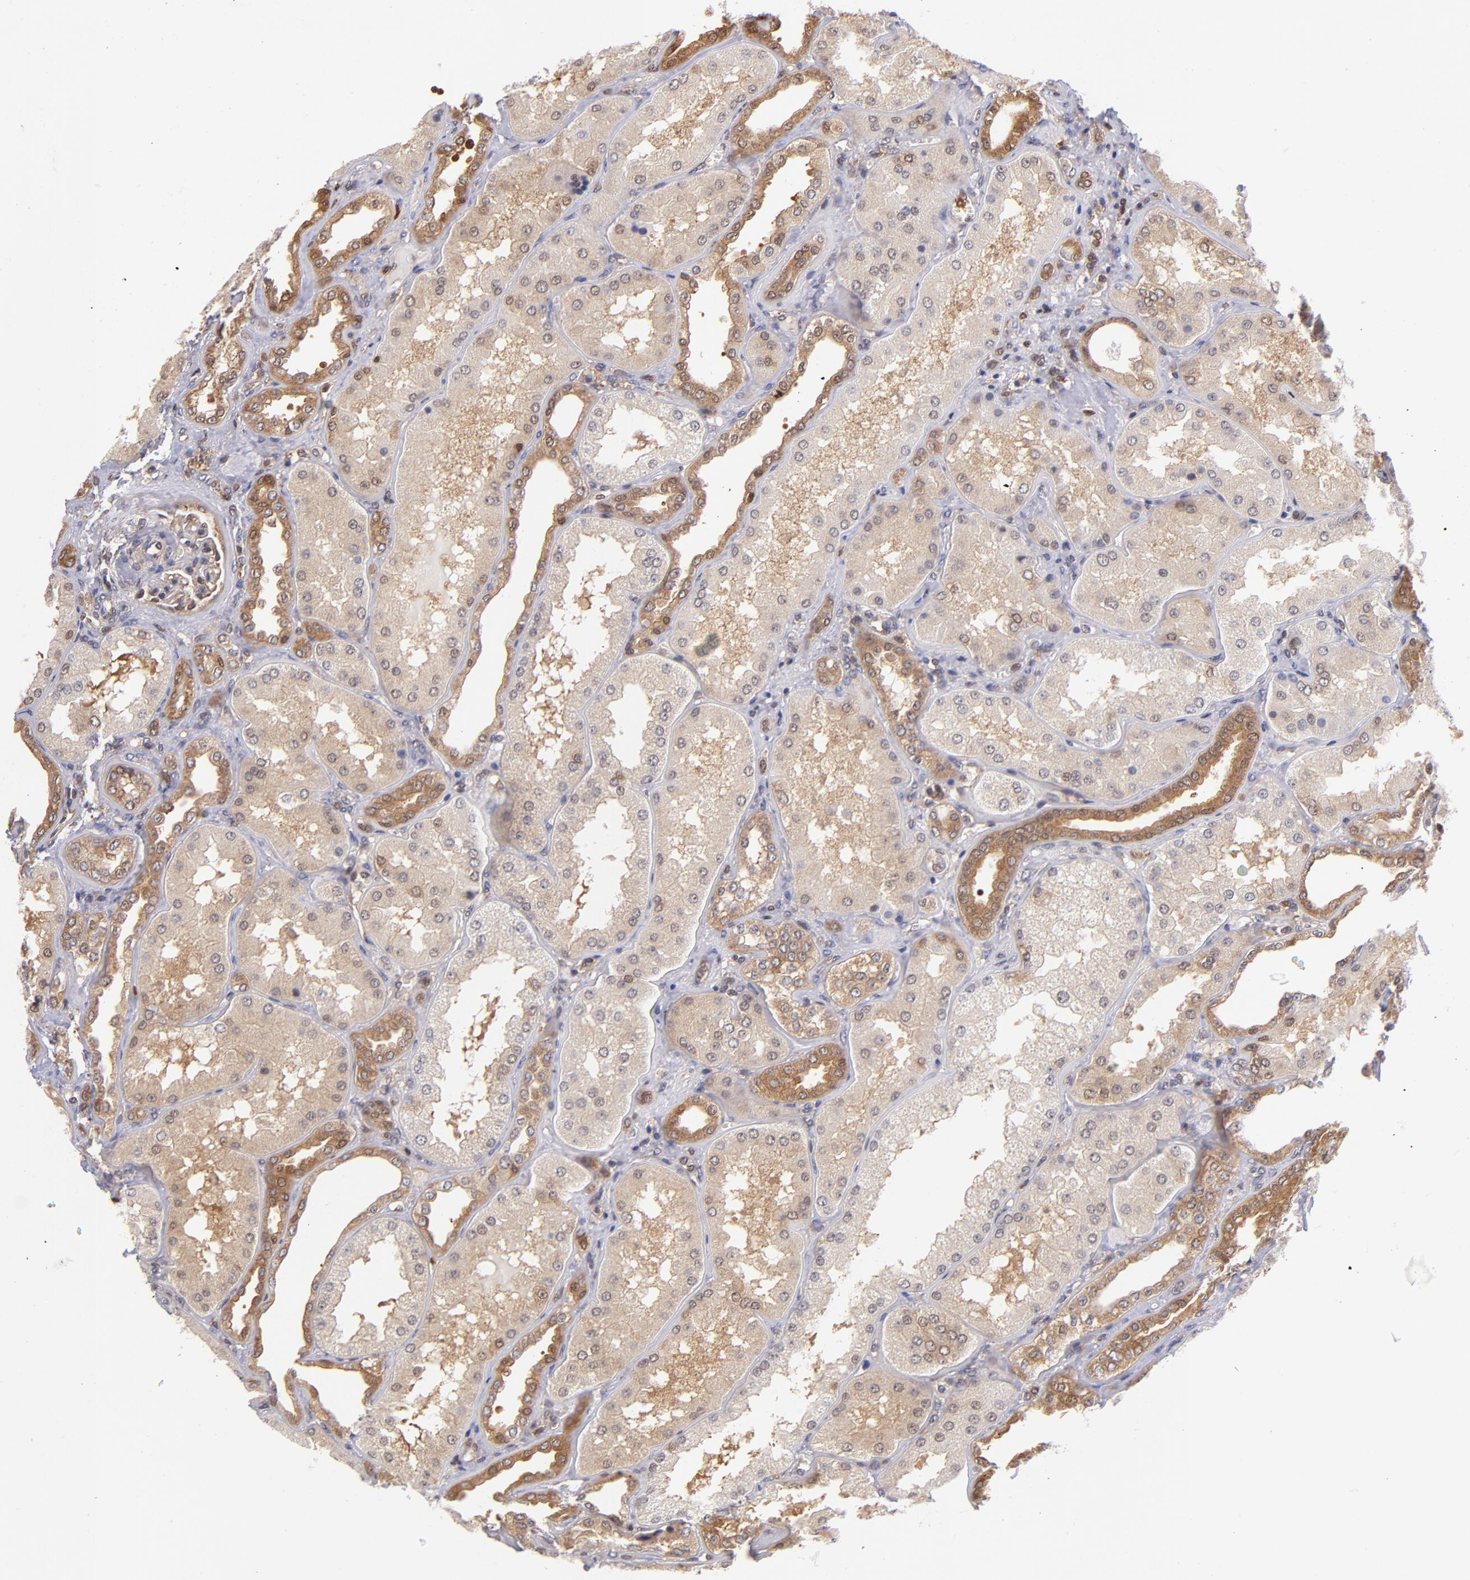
{"staining": {"intensity": "weak", "quantity": "25%-75%", "location": "cytoplasmic/membranous,nuclear"}, "tissue": "kidney", "cell_type": "Cells in glomeruli", "image_type": "normal", "snomed": [{"axis": "morphology", "description": "Normal tissue, NOS"}, {"axis": "topography", "description": "Kidney"}], "caption": "Normal kidney shows weak cytoplasmic/membranous,nuclear staining in approximately 25%-75% of cells in glomeruli, visualized by immunohistochemistry. The staining was performed using DAB (3,3'-diaminobenzidine), with brown indicating positive protein expression. Nuclei are stained blue with hematoxylin.", "gene": "YWHAB", "patient": {"sex": "female", "age": 56}}